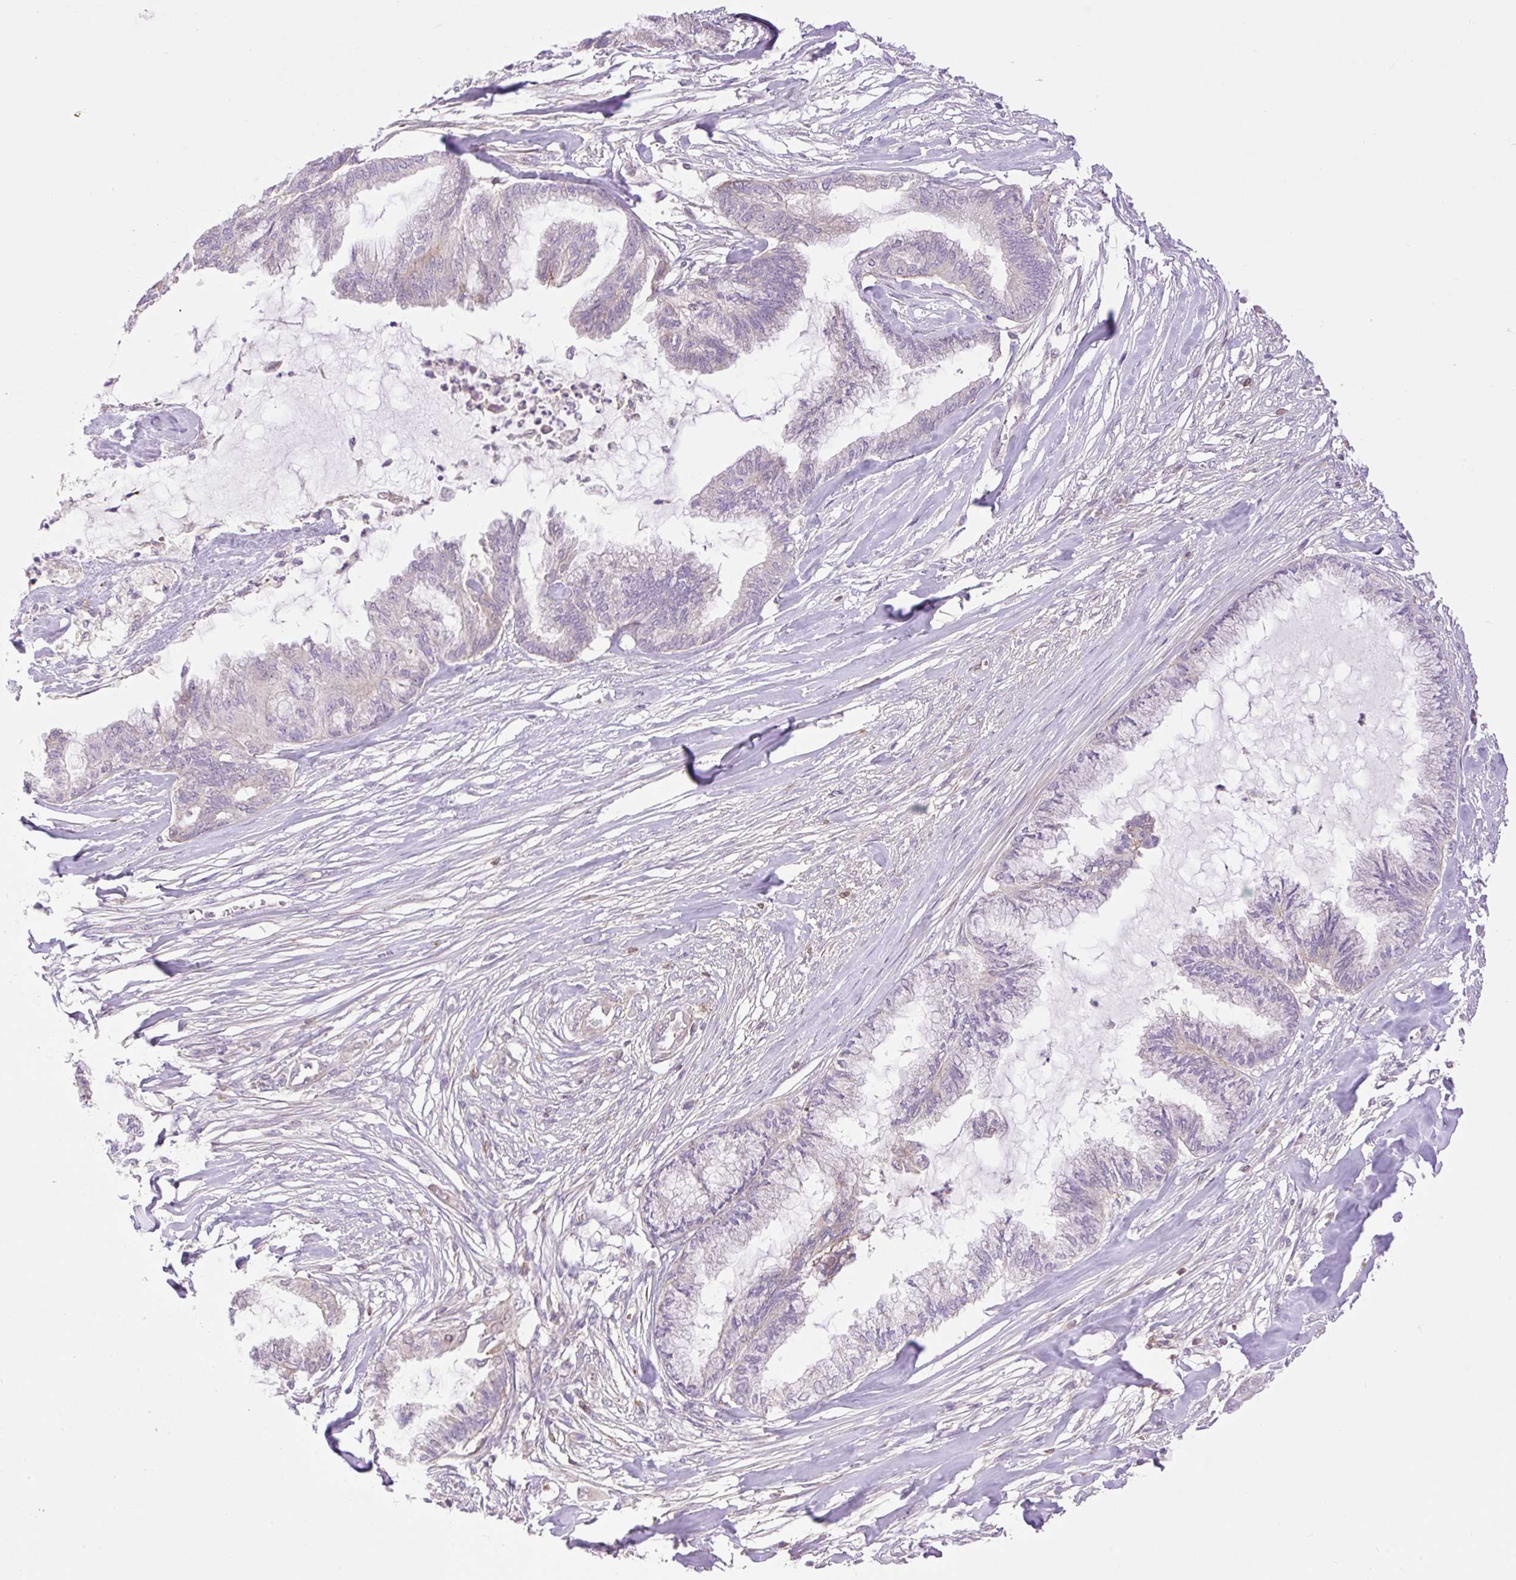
{"staining": {"intensity": "negative", "quantity": "none", "location": "none"}, "tissue": "endometrial cancer", "cell_type": "Tumor cells", "image_type": "cancer", "snomed": [{"axis": "morphology", "description": "Adenocarcinoma, NOS"}, {"axis": "topography", "description": "Endometrium"}], "caption": "An immunohistochemistry micrograph of adenocarcinoma (endometrial) is shown. There is no staining in tumor cells of adenocarcinoma (endometrial).", "gene": "VPS25", "patient": {"sex": "female", "age": 86}}